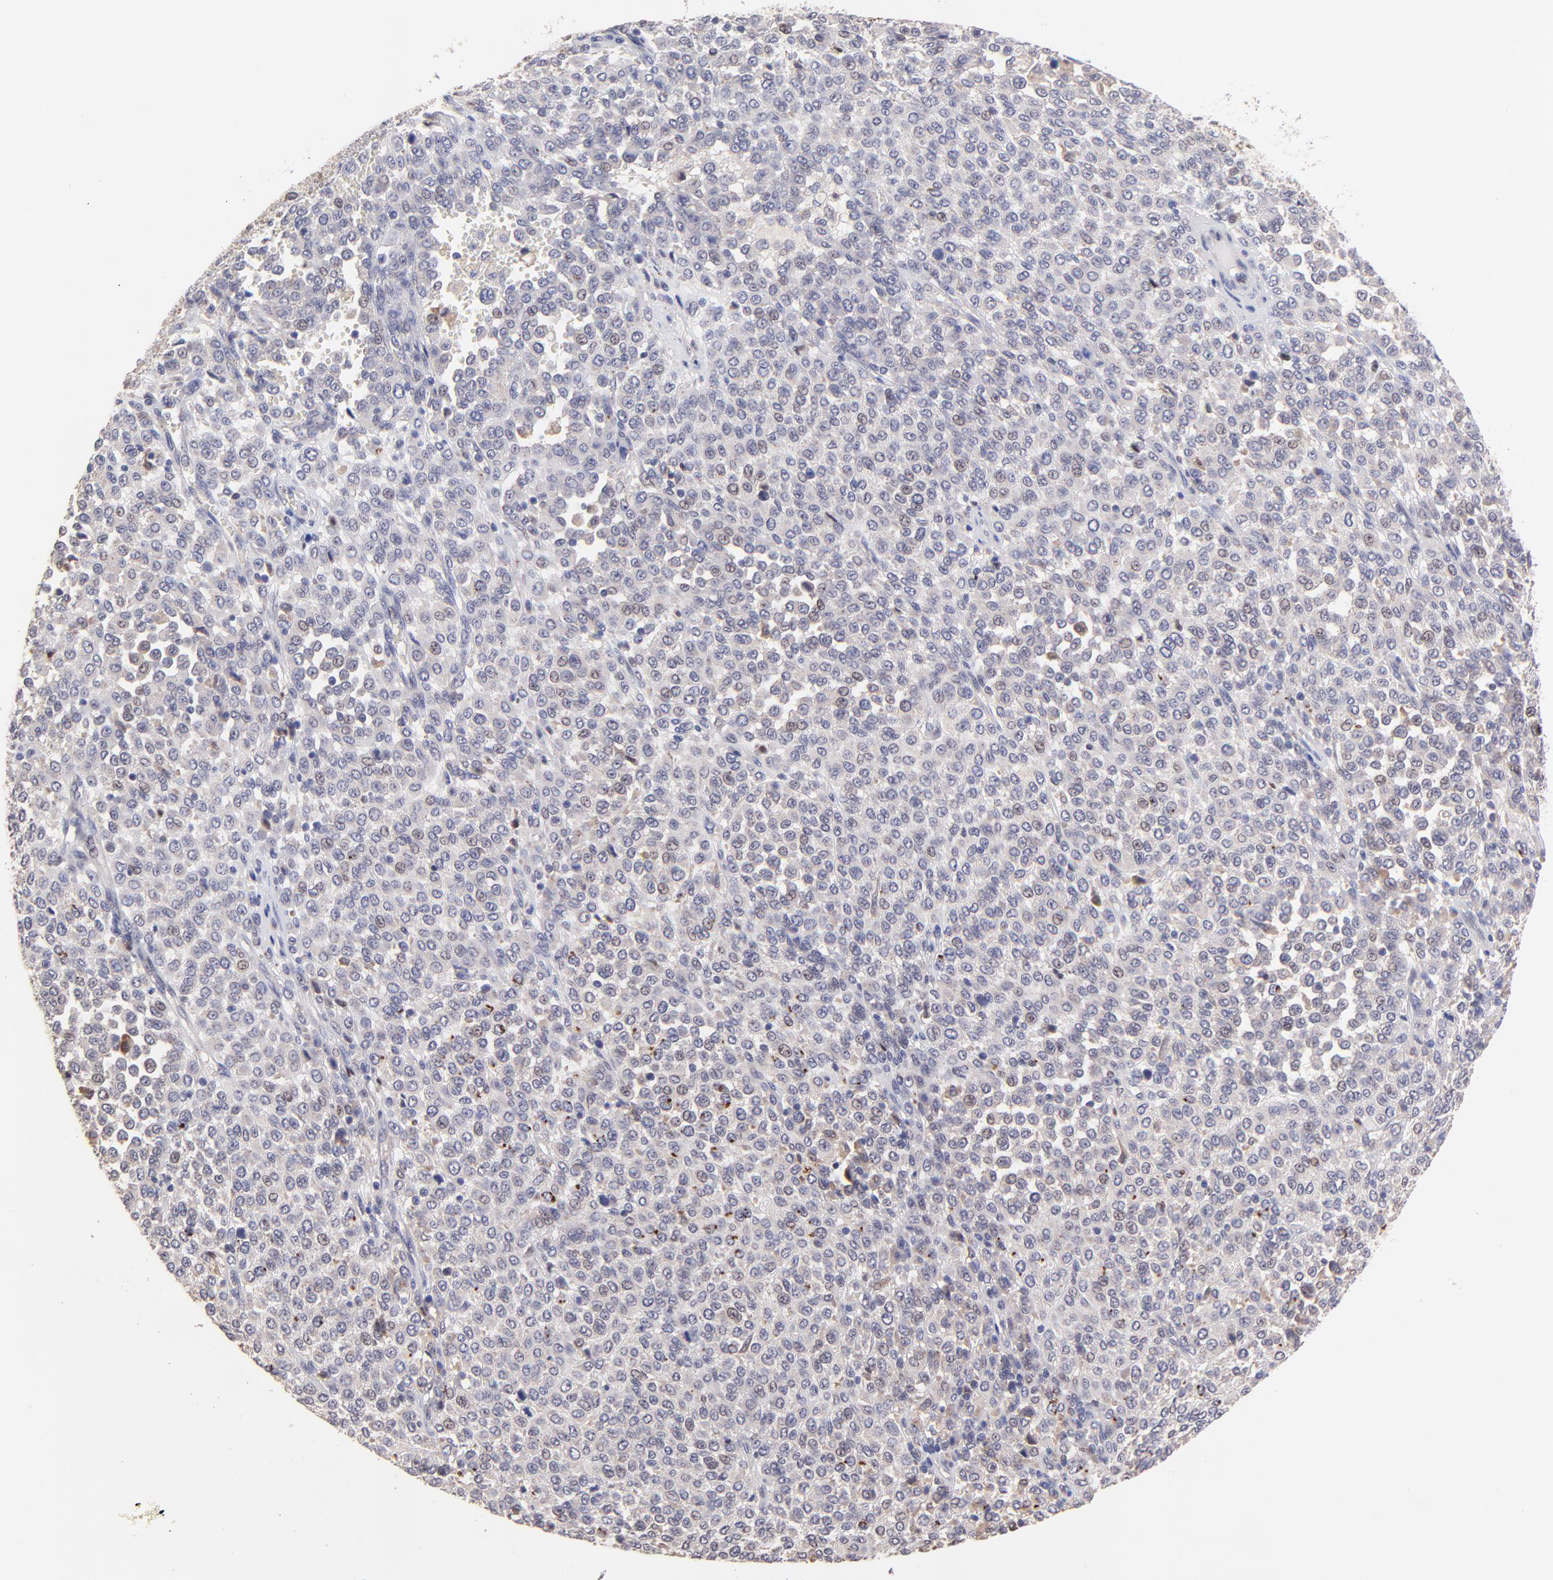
{"staining": {"intensity": "weak", "quantity": "<25%", "location": "nuclear"}, "tissue": "melanoma", "cell_type": "Tumor cells", "image_type": "cancer", "snomed": [{"axis": "morphology", "description": "Malignant melanoma, Metastatic site"}, {"axis": "topography", "description": "Pancreas"}], "caption": "Malignant melanoma (metastatic site) stained for a protein using IHC reveals no expression tumor cells.", "gene": "ZNF747", "patient": {"sex": "female", "age": 30}}